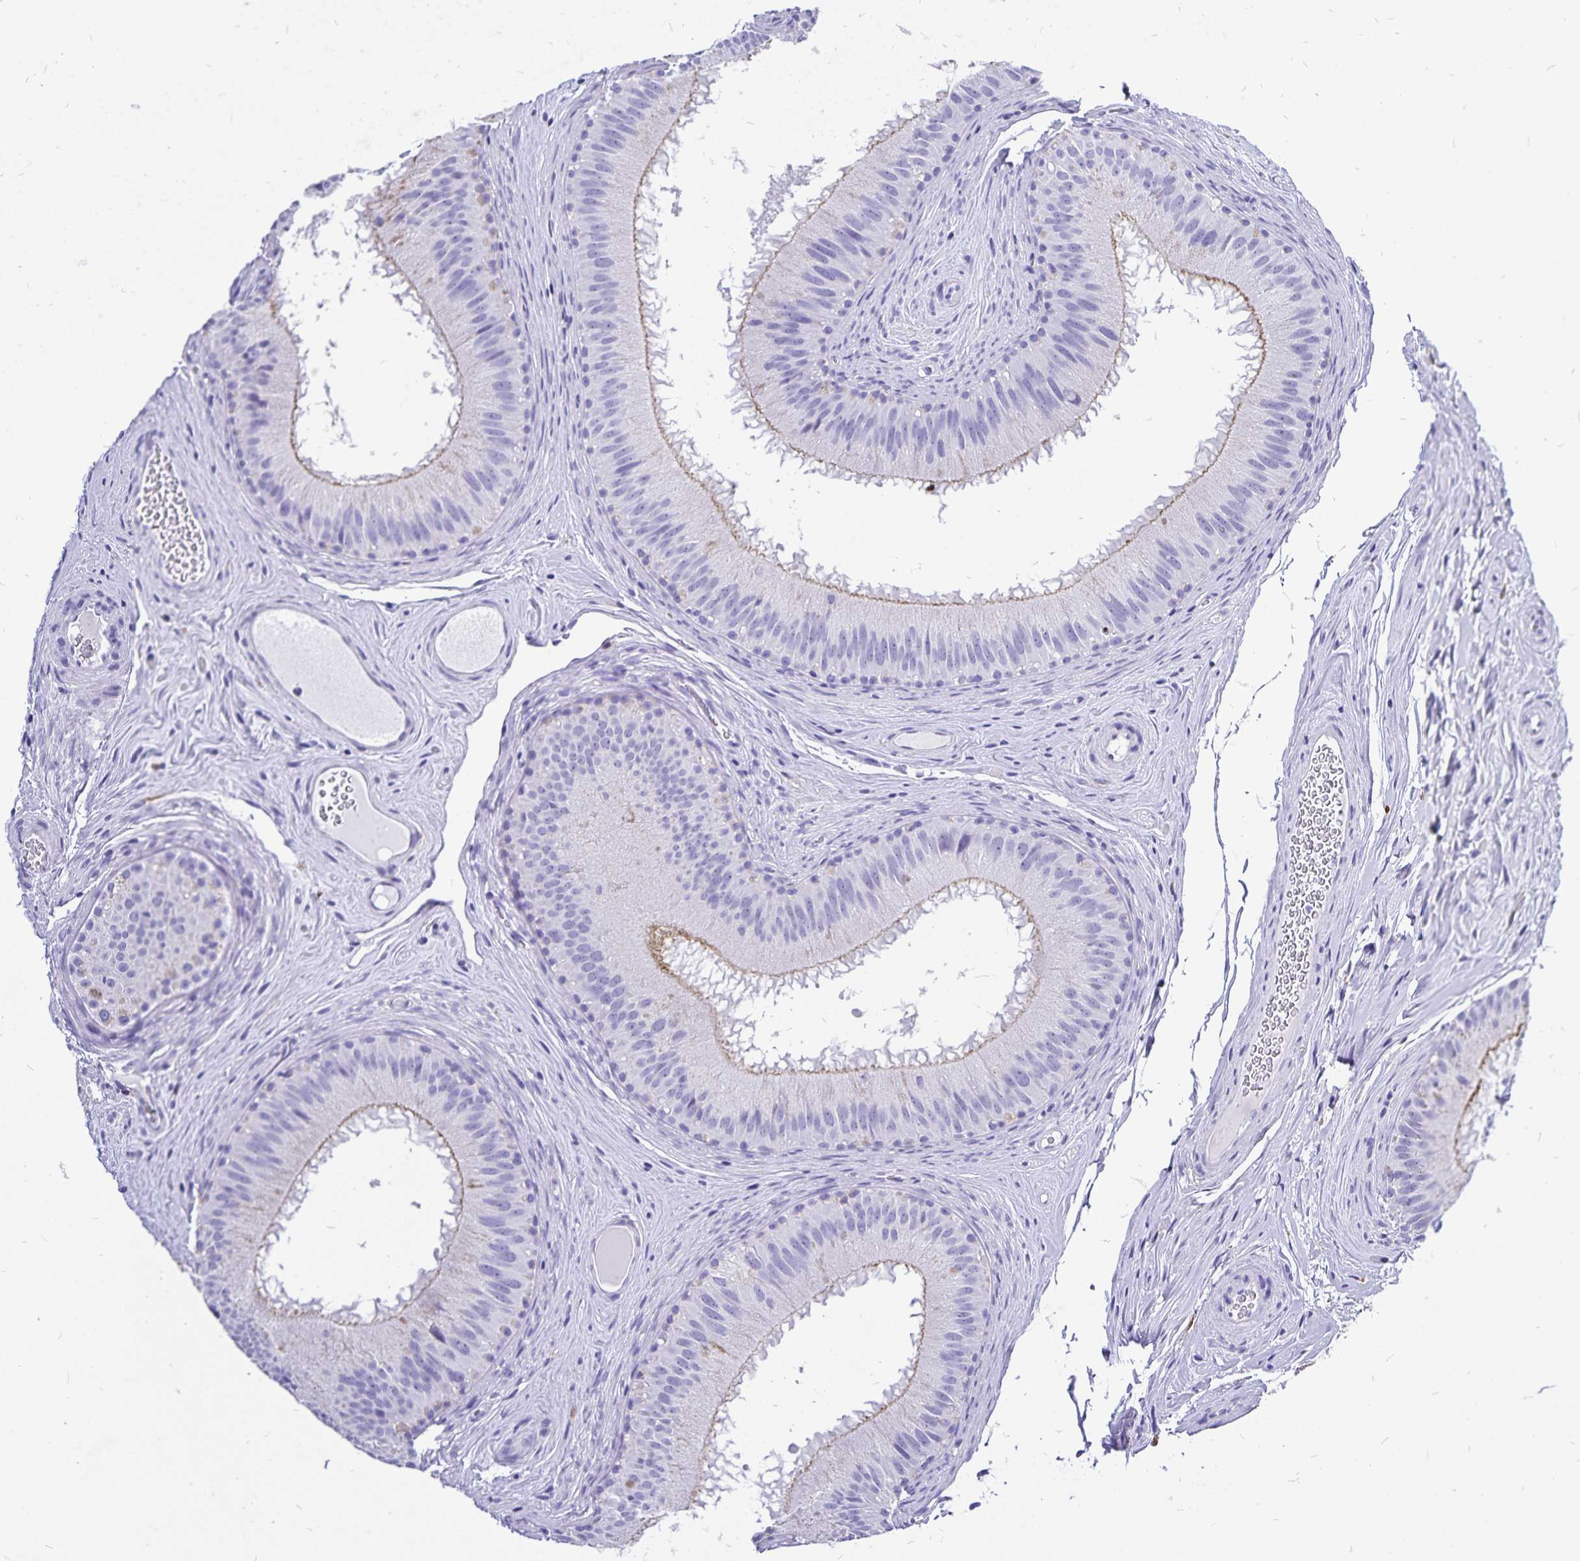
{"staining": {"intensity": "weak", "quantity": "25%-75%", "location": "cytoplasmic/membranous"}, "tissue": "epididymis", "cell_type": "Glandular cells", "image_type": "normal", "snomed": [{"axis": "morphology", "description": "Normal tissue, NOS"}, {"axis": "topography", "description": "Epididymis"}], "caption": "The immunohistochemical stain highlights weak cytoplasmic/membranous positivity in glandular cells of benign epididymis. (DAB IHC, brown staining for protein, blue staining for nuclei).", "gene": "PLAC1", "patient": {"sex": "male", "age": 44}}